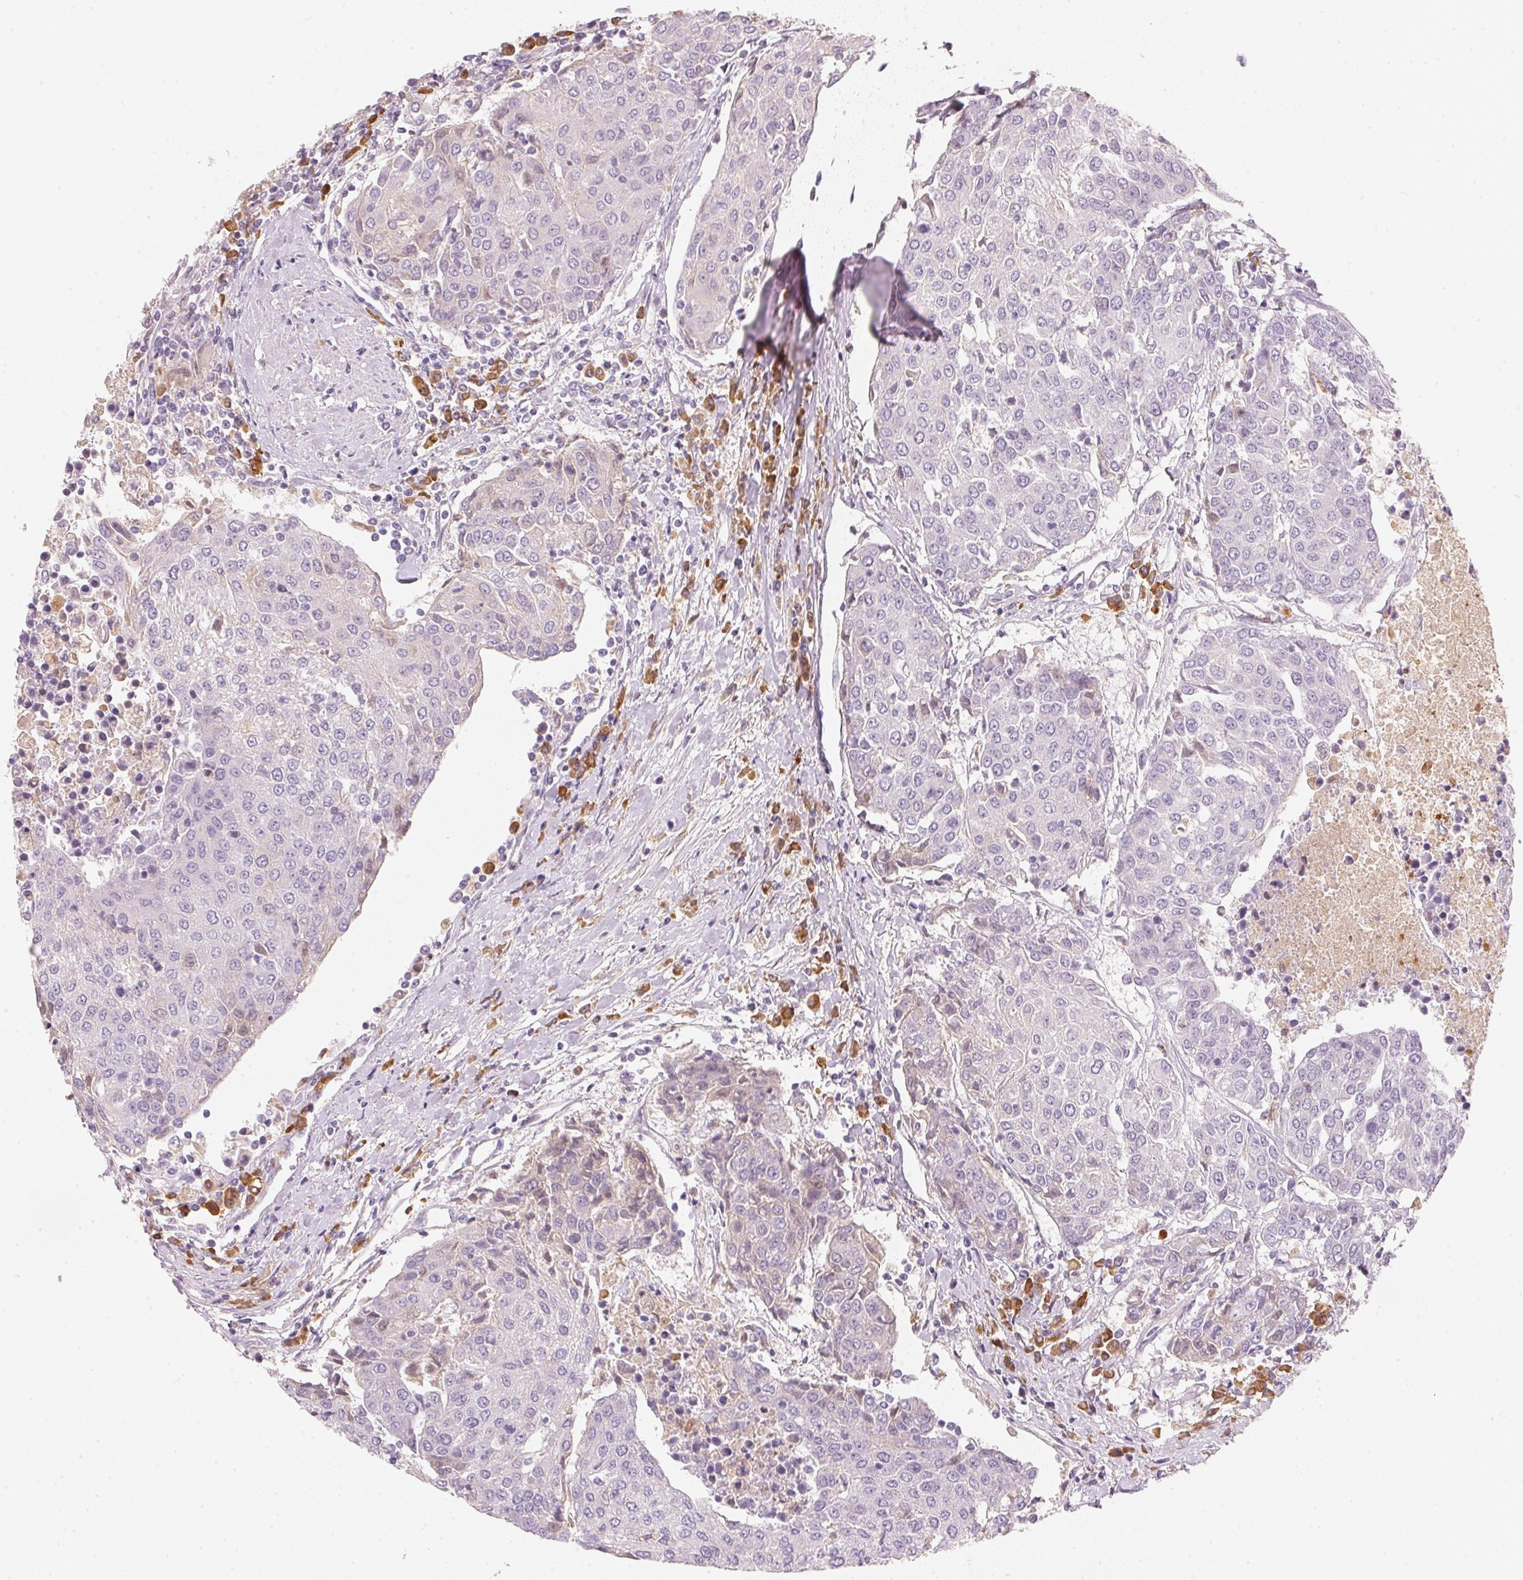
{"staining": {"intensity": "negative", "quantity": "none", "location": "none"}, "tissue": "urothelial cancer", "cell_type": "Tumor cells", "image_type": "cancer", "snomed": [{"axis": "morphology", "description": "Urothelial carcinoma, High grade"}, {"axis": "topography", "description": "Urinary bladder"}], "caption": "A photomicrograph of urothelial cancer stained for a protein reveals no brown staining in tumor cells.", "gene": "RMDN2", "patient": {"sex": "female", "age": 85}}